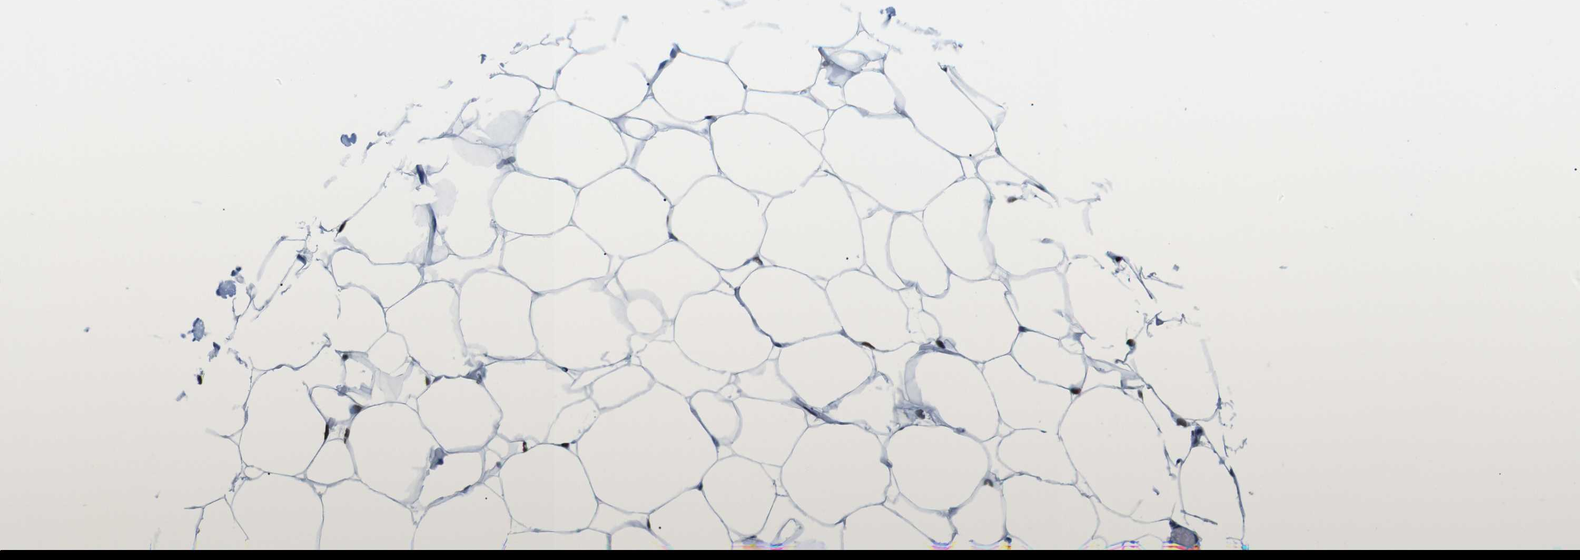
{"staining": {"intensity": "moderate", "quantity": ">75%", "location": "nuclear"}, "tissue": "adipose tissue", "cell_type": "Adipocytes", "image_type": "normal", "snomed": [{"axis": "morphology", "description": "Normal tissue, NOS"}, {"axis": "topography", "description": "Breast"}, {"axis": "topography", "description": "Adipose tissue"}], "caption": "An immunohistochemistry micrograph of benign tissue is shown. Protein staining in brown shows moderate nuclear positivity in adipose tissue within adipocytes. The protein is shown in brown color, while the nuclei are stained blue.", "gene": "PSME3", "patient": {"sex": "female", "age": 25}}